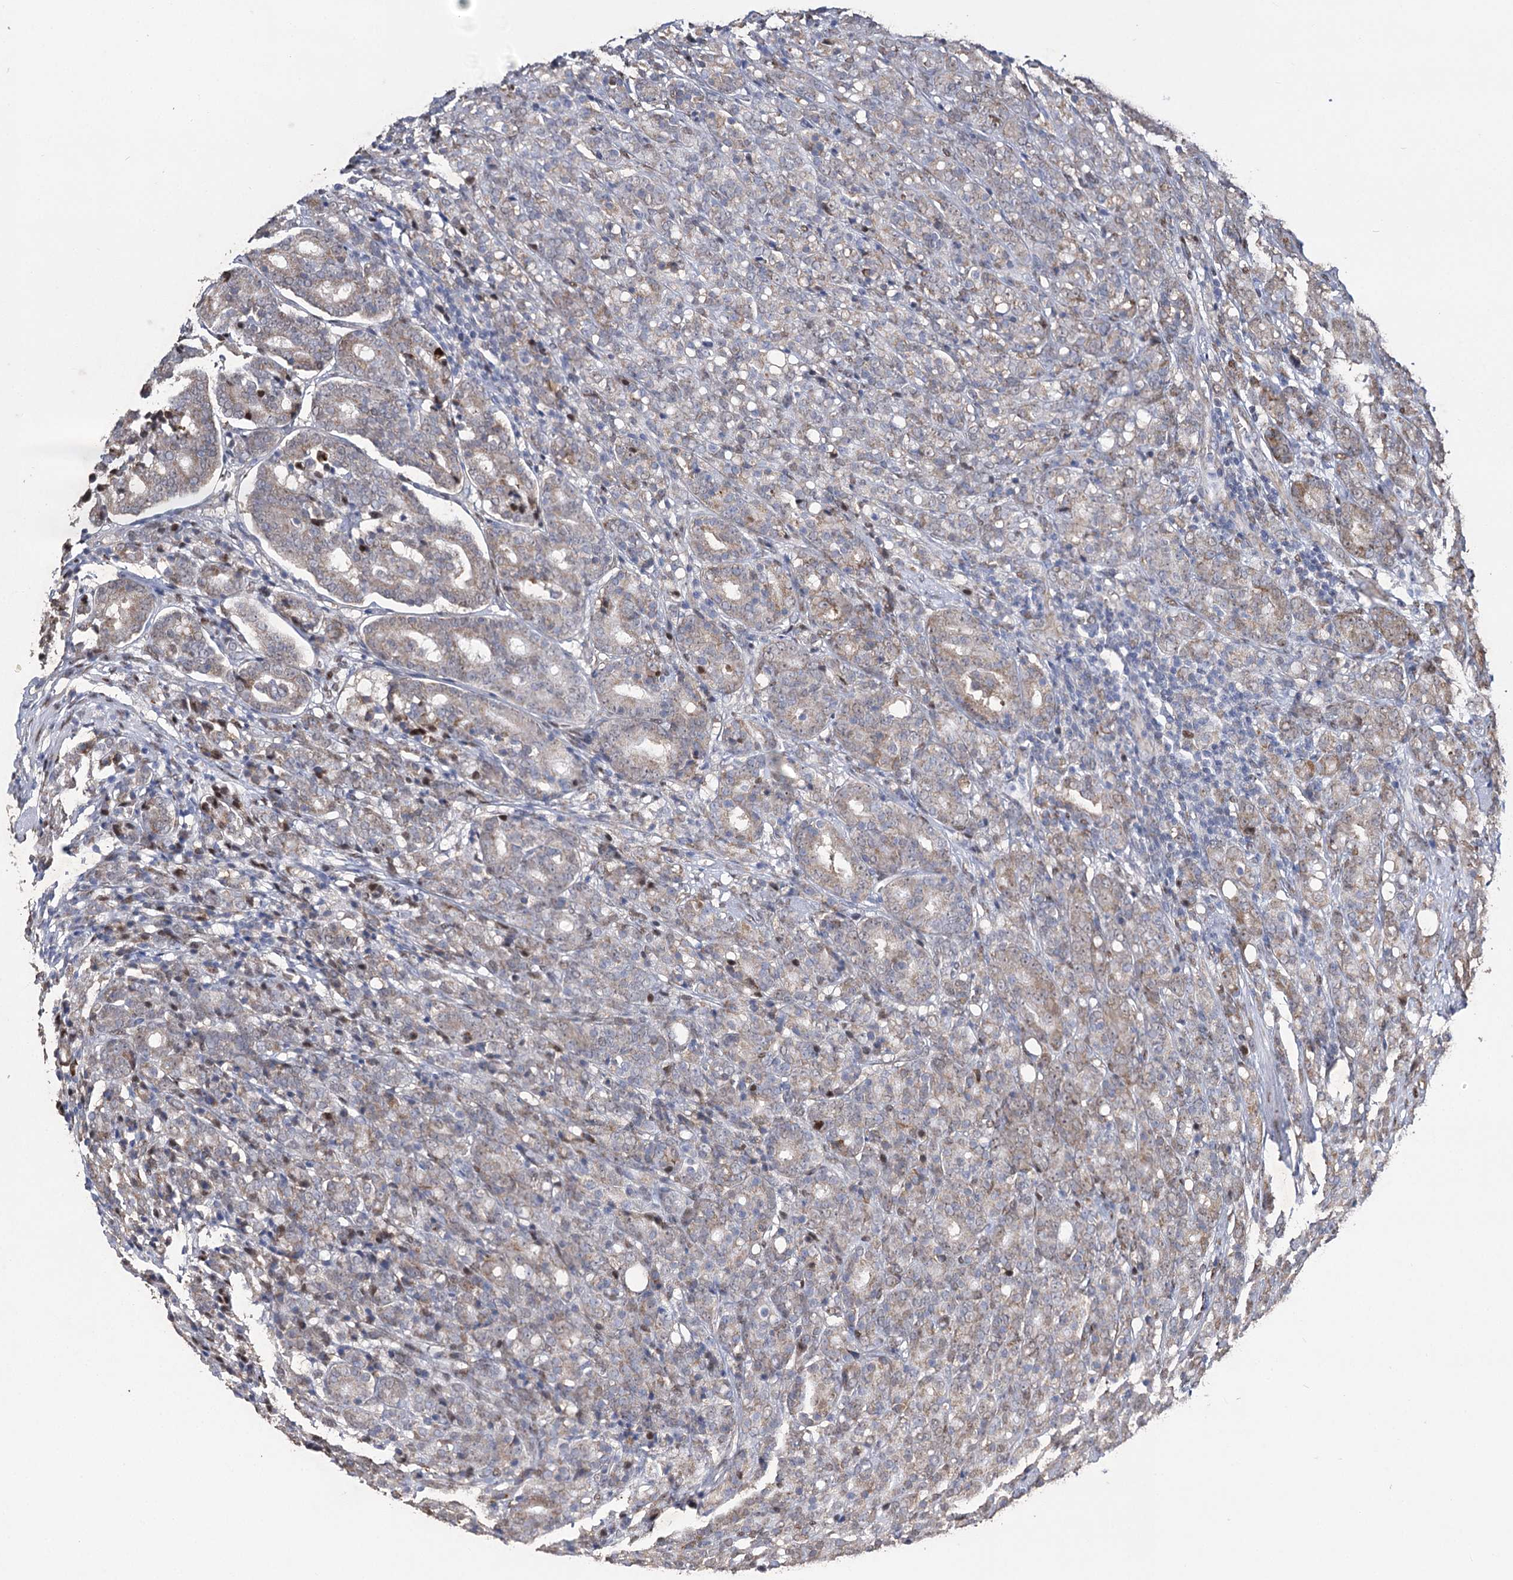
{"staining": {"intensity": "weak", "quantity": "25%-75%", "location": "cytoplasmic/membranous"}, "tissue": "prostate cancer", "cell_type": "Tumor cells", "image_type": "cancer", "snomed": [{"axis": "morphology", "description": "Adenocarcinoma, High grade"}, {"axis": "topography", "description": "Prostate"}], "caption": "Approximately 25%-75% of tumor cells in human high-grade adenocarcinoma (prostate) show weak cytoplasmic/membranous protein expression as visualized by brown immunohistochemical staining.", "gene": "NFU1", "patient": {"sex": "male", "age": 62}}